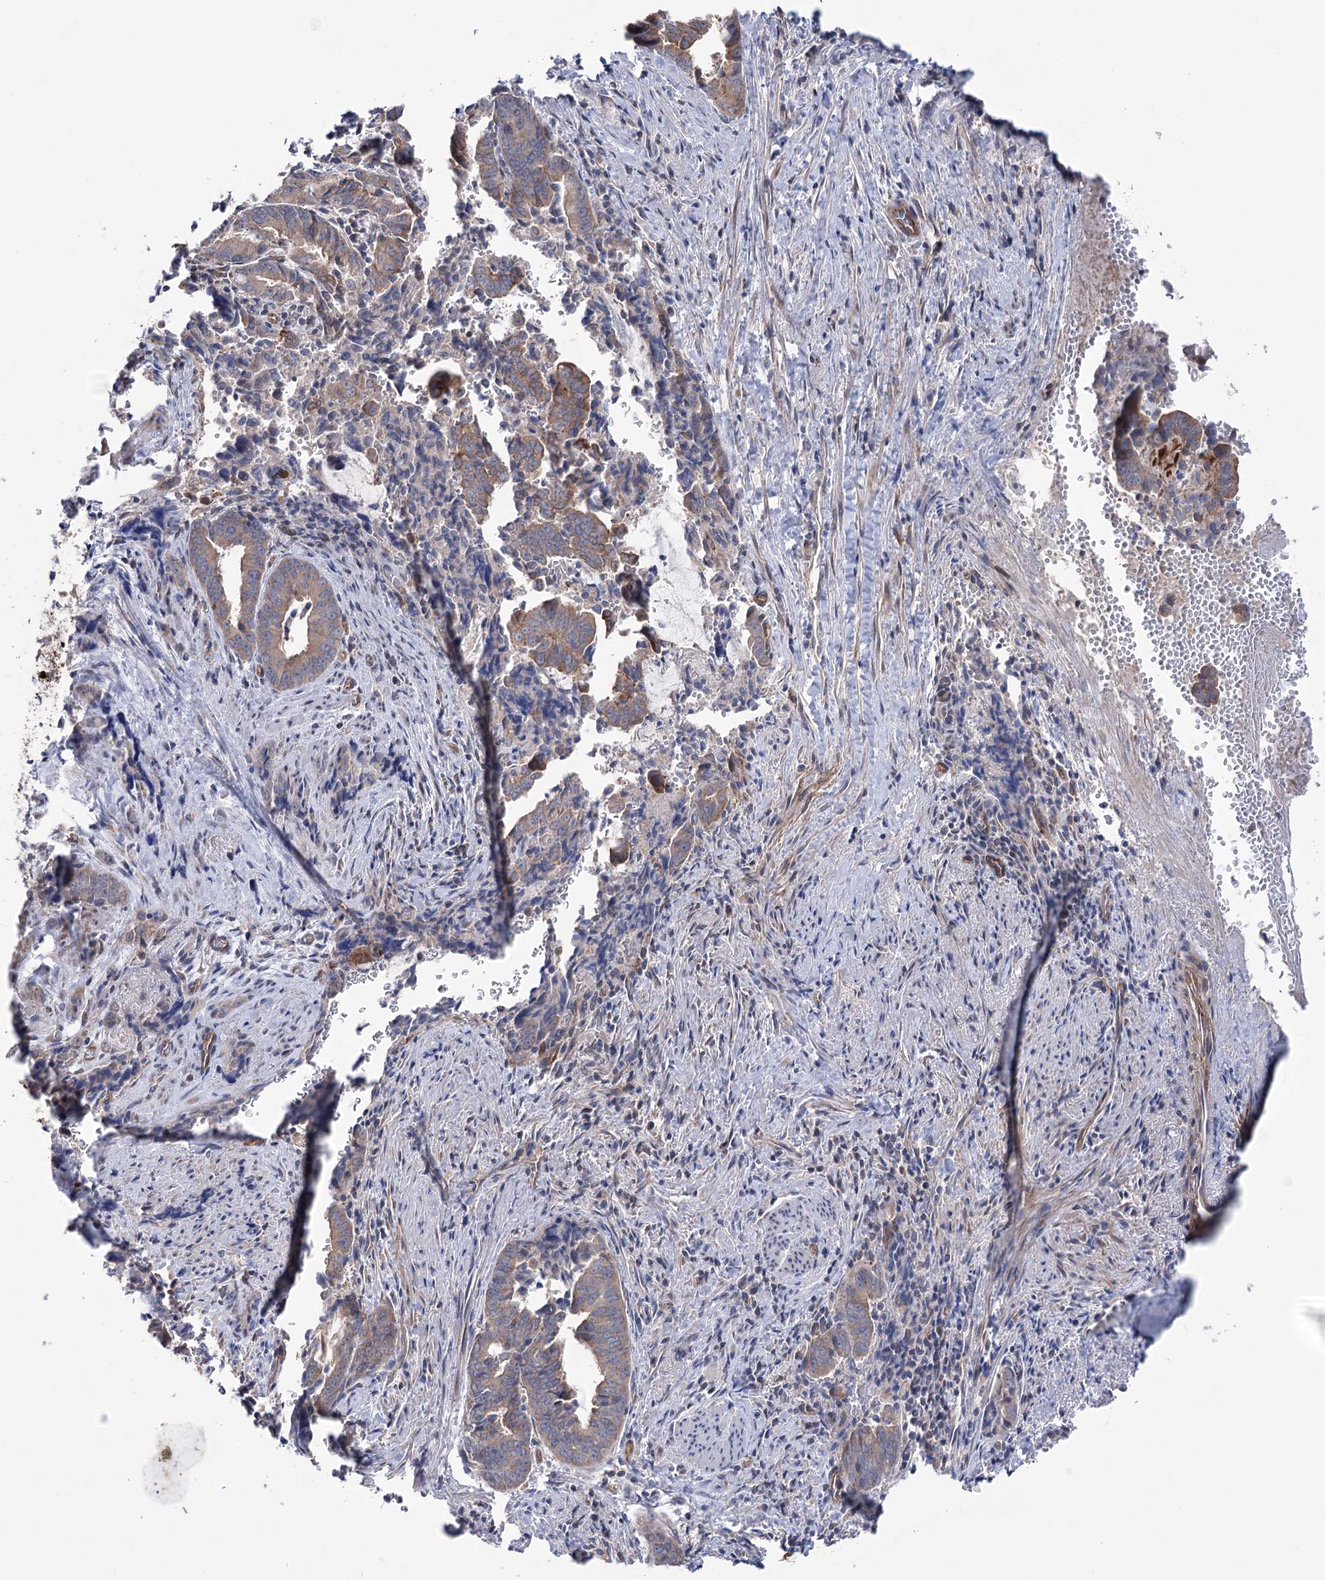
{"staining": {"intensity": "weak", "quantity": "25%-75%", "location": "cytoplasmic/membranous"}, "tissue": "pancreatic cancer", "cell_type": "Tumor cells", "image_type": "cancer", "snomed": [{"axis": "morphology", "description": "Adenocarcinoma, NOS"}, {"axis": "topography", "description": "Pancreas"}], "caption": "Pancreatic cancer tissue exhibits weak cytoplasmic/membranous staining in approximately 25%-75% of tumor cells (IHC, brightfield microscopy, high magnification).", "gene": "TRIM71", "patient": {"sex": "female", "age": 63}}